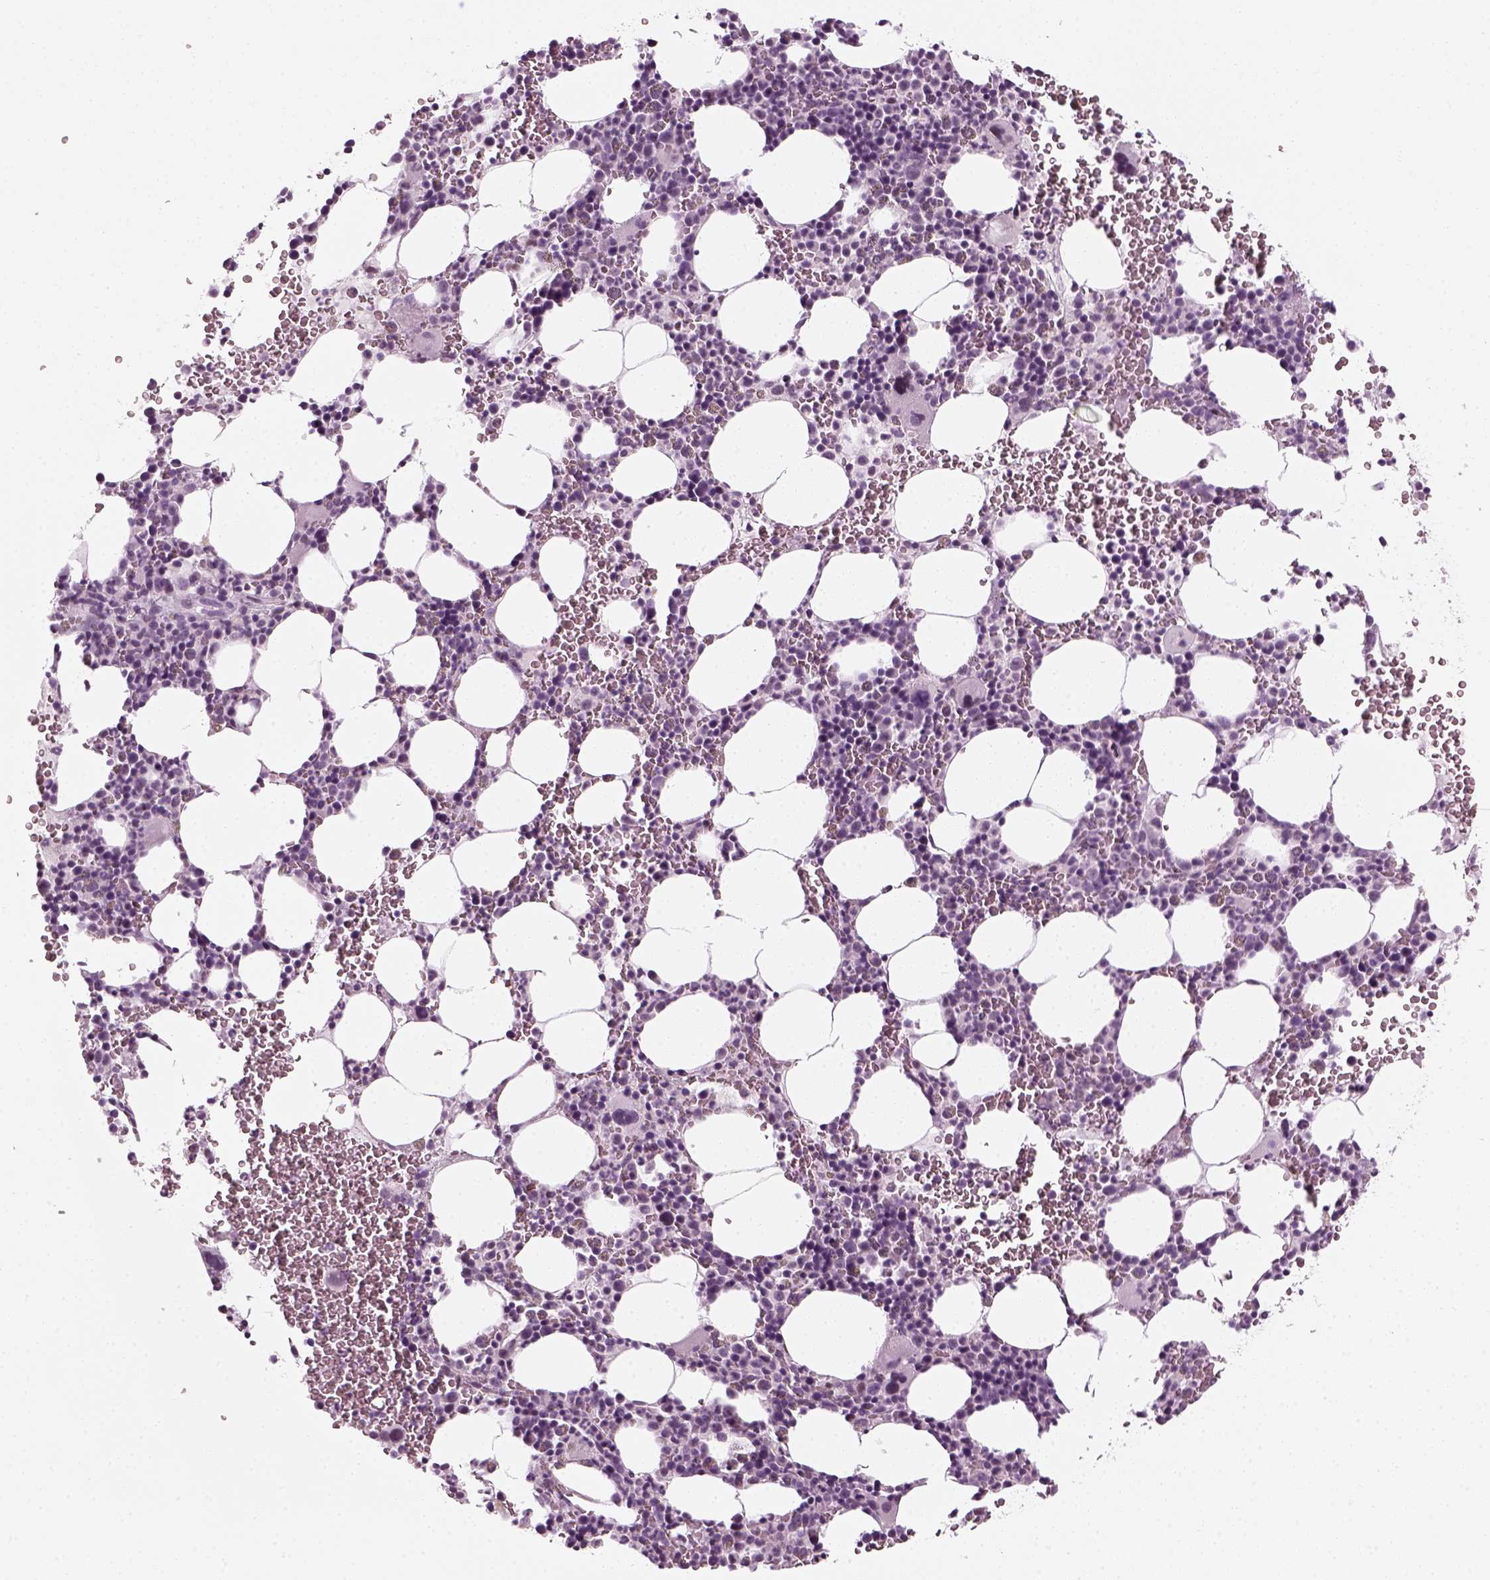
{"staining": {"intensity": "negative", "quantity": "none", "location": "none"}, "tissue": "bone marrow", "cell_type": "Hematopoietic cells", "image_type": "normal", "snomed": [{"axis": "morphology", "description": "Normal tissue, NOS"}, {"axis": "topography", "description": "Bone marrow"}], "caption": "This photomicrograph is of normal bone marrow stained with immunohistochemistry to label a protein in brown with the nuclei are counter-stained blue. There is no expression in hematopoietic cells.", "gene": "KRT75", "patient": {"sex": "male", "age": 82}}